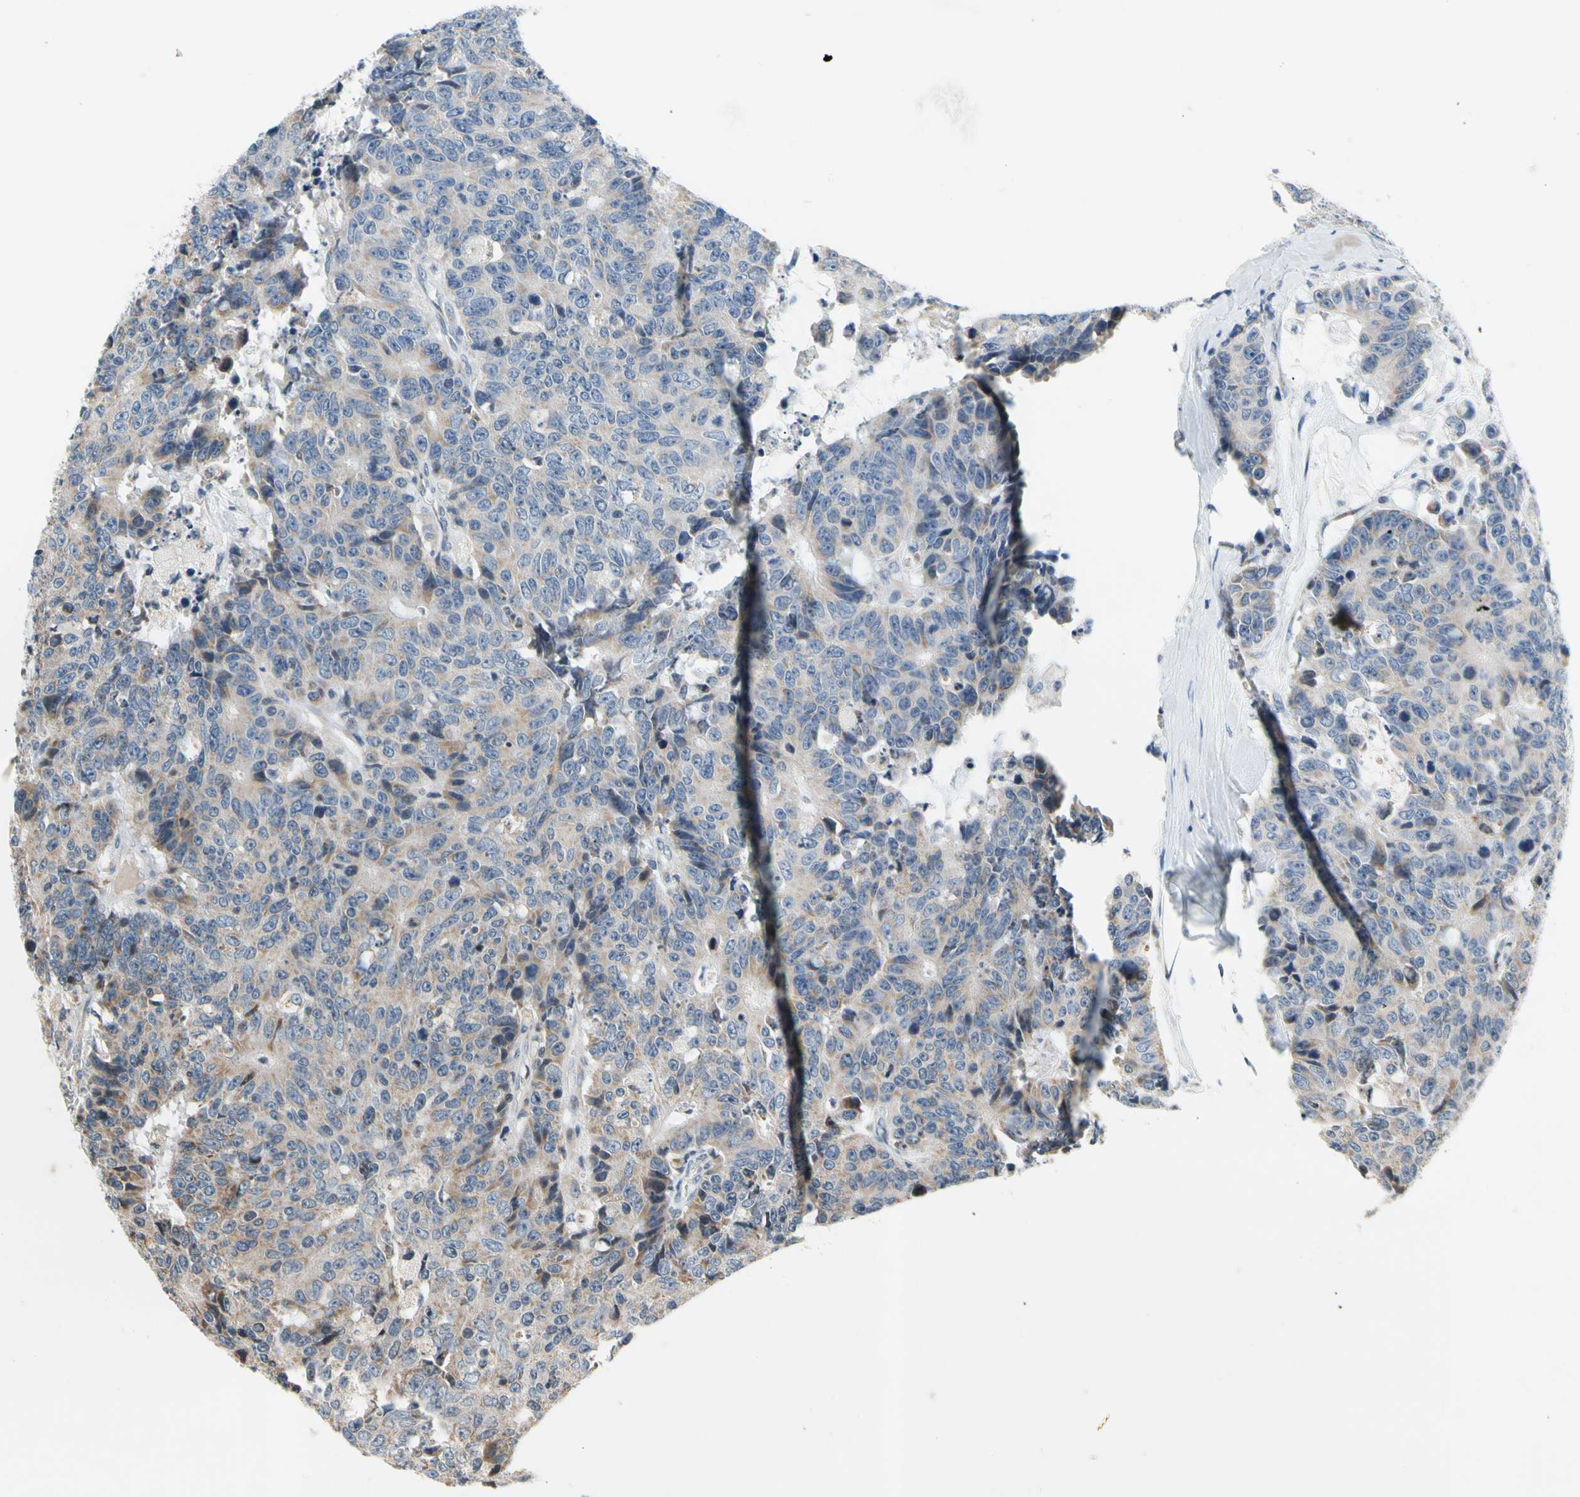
{"staining": {"intensity": "negative", "quantity": "none", "location": "none"}, "tissue": "colorectal cancer", "cell_type": "Tumor cells", "image_type": "cancer", "snomed": [{"axis": "morphology", "description": "Adenocarcinoma, NOS"}, {"axis": "topography", "description": "Colon"}], "caption": "Immunohistochemistry image of human colorectal adenocarcinoma stained for a protein (brown), which shows no expression in tumor cells.", "gene": "SOX30", "patient": {"sex": "female", "age": 86}}